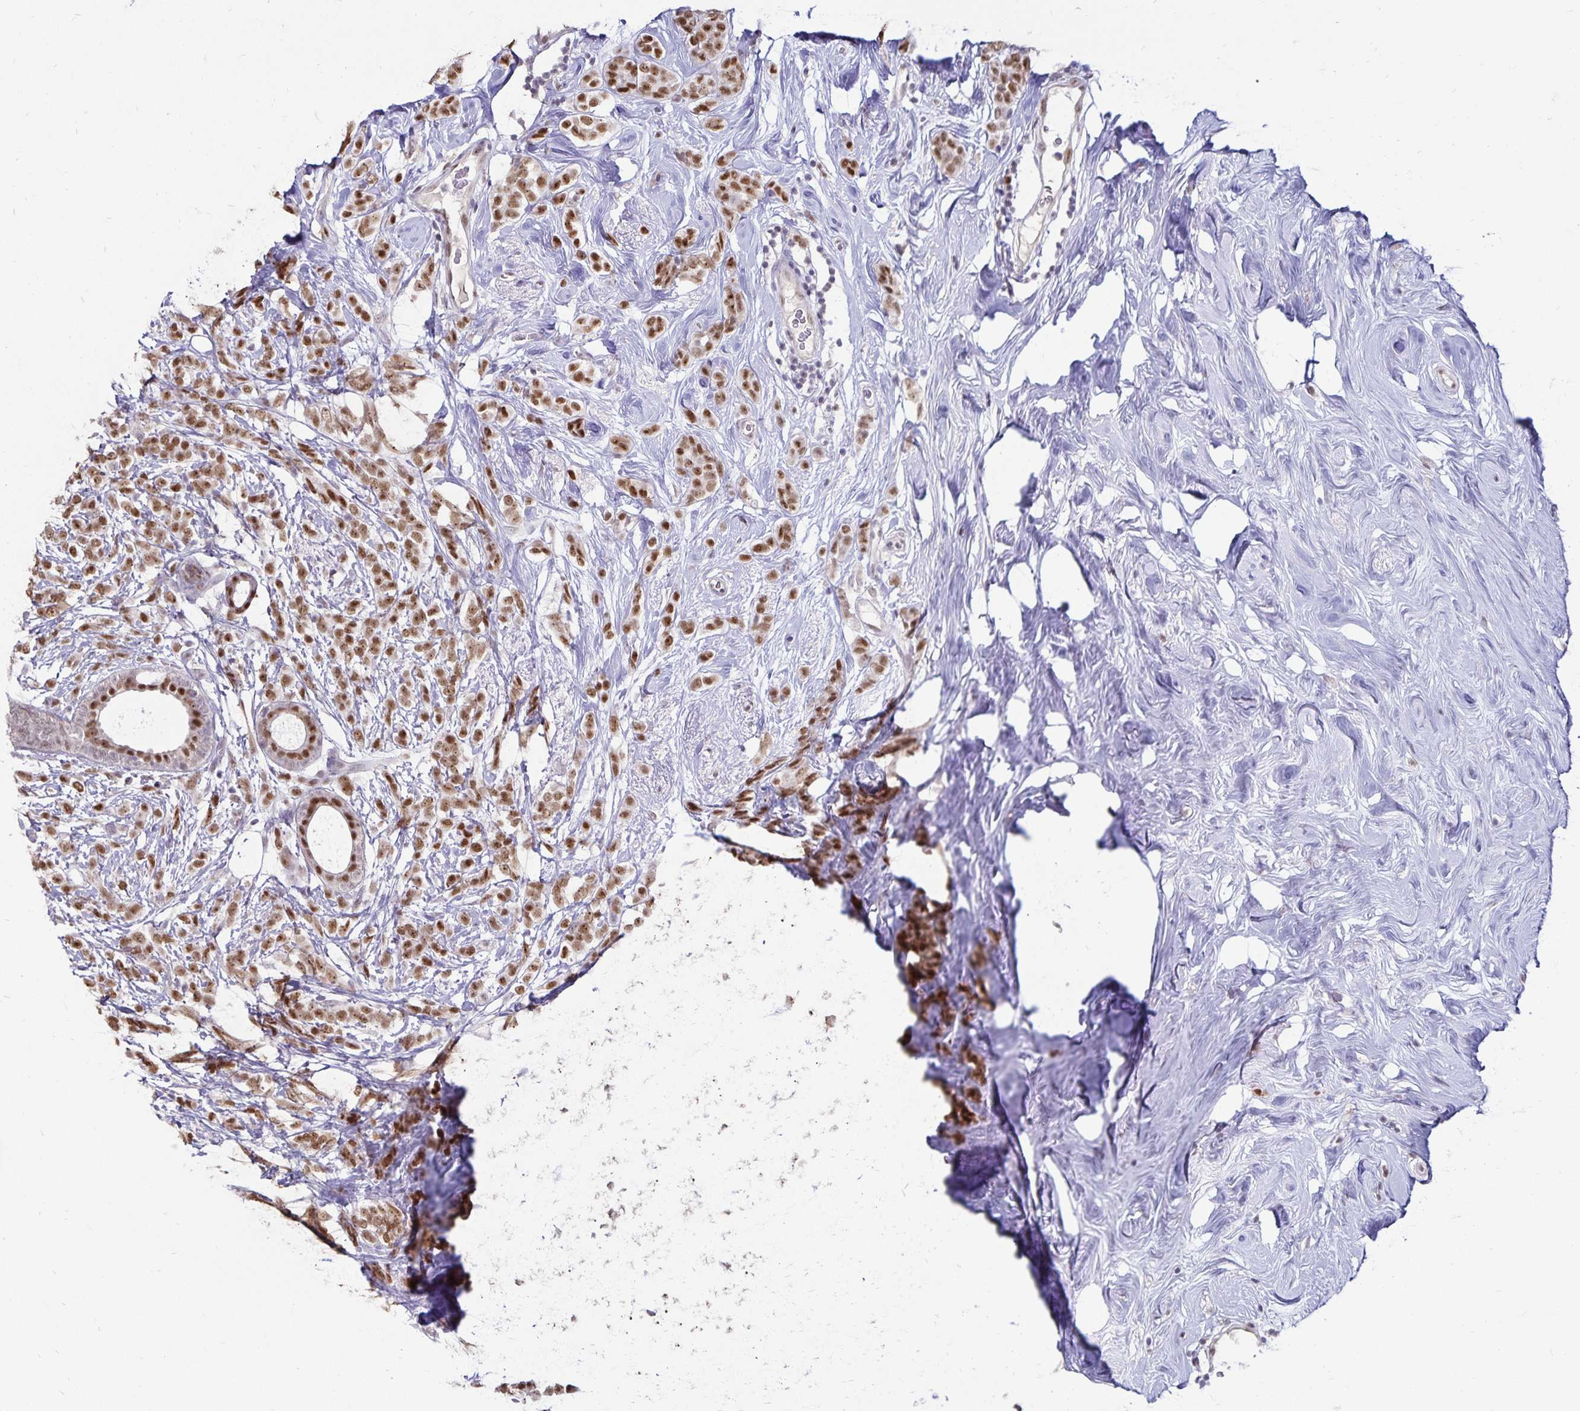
{"staining": {"intensity": "moderate", "quantity": ">75%", "location": "nuclear"}, "tissue": "breast cancer", "cell_type": "Tumor cells", "image_type": "cancer", "snomed": [{"axis": "morphology", "description": "Lobular carcinoma"}, {"axis": "topography", "description": "Breast"}], "caption": "Immunohistochemical staining of breast cancer exhibits medium levels of moderate nuclear positivity in about >75% of tumor cells.", "gene": "POLB", "patient": {"sex": "female", "age": 49}}